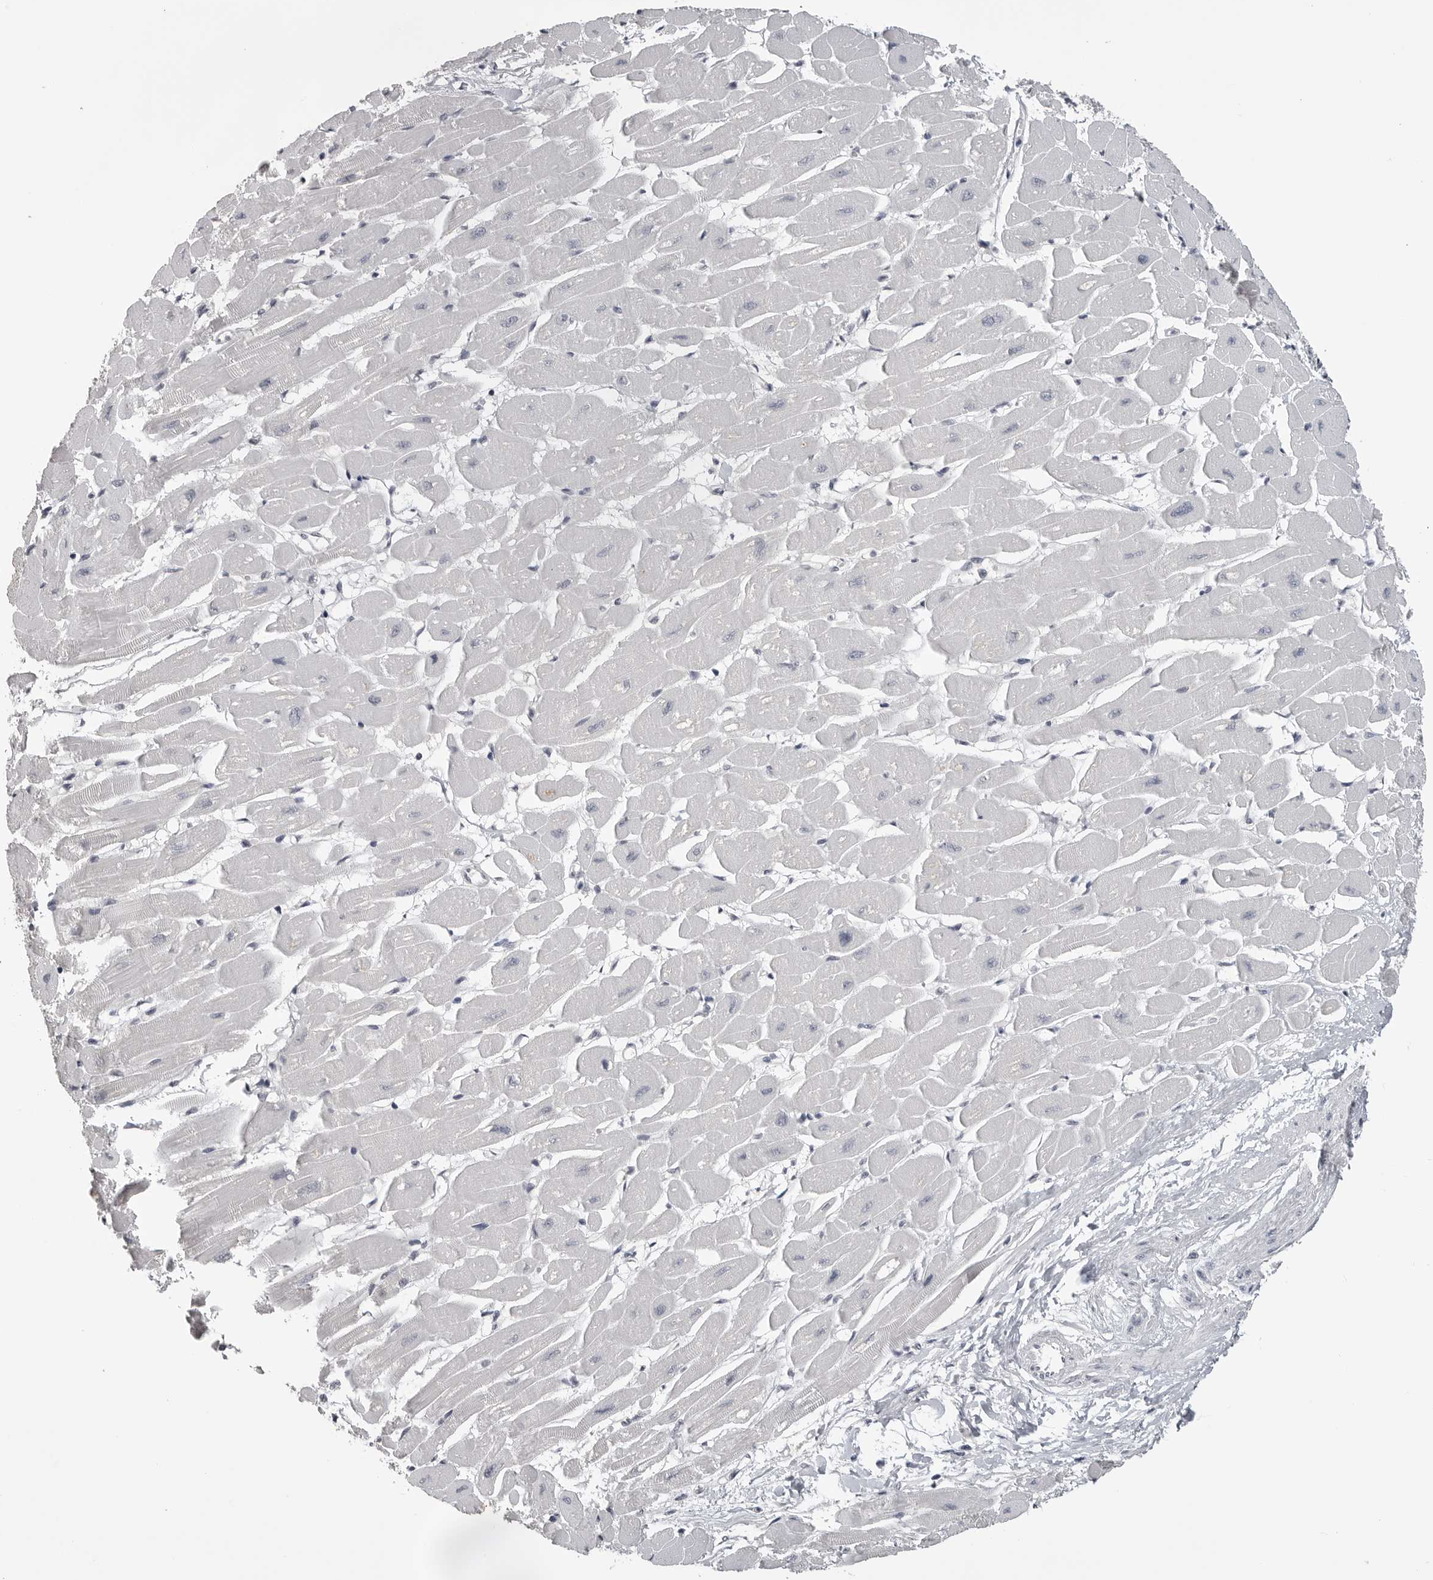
{"staining": {"intensity": "negative", "quantity": "none", "location": "none"}, "tissue": "heart muscle", "cell_type": "Cardiomyocytes", "image_type": "normal", "snomed": [{"axis": "morphology", "description": "Normal tissue, NOS"}, {"axis": "topography", "description": "Heart"}], "caption": "Heart muscle was stained to show a protein in brown. There is no significant expression in cardiomyocytes. Brightfield microscopy of immunohistochemistry stained with DAB (3,3'-diaminobenzidine) (brown) and hematoxylin (blue), captured at high magnification.", "gene": "GPN2", "patient": {"sex": "female", "age": 54}}